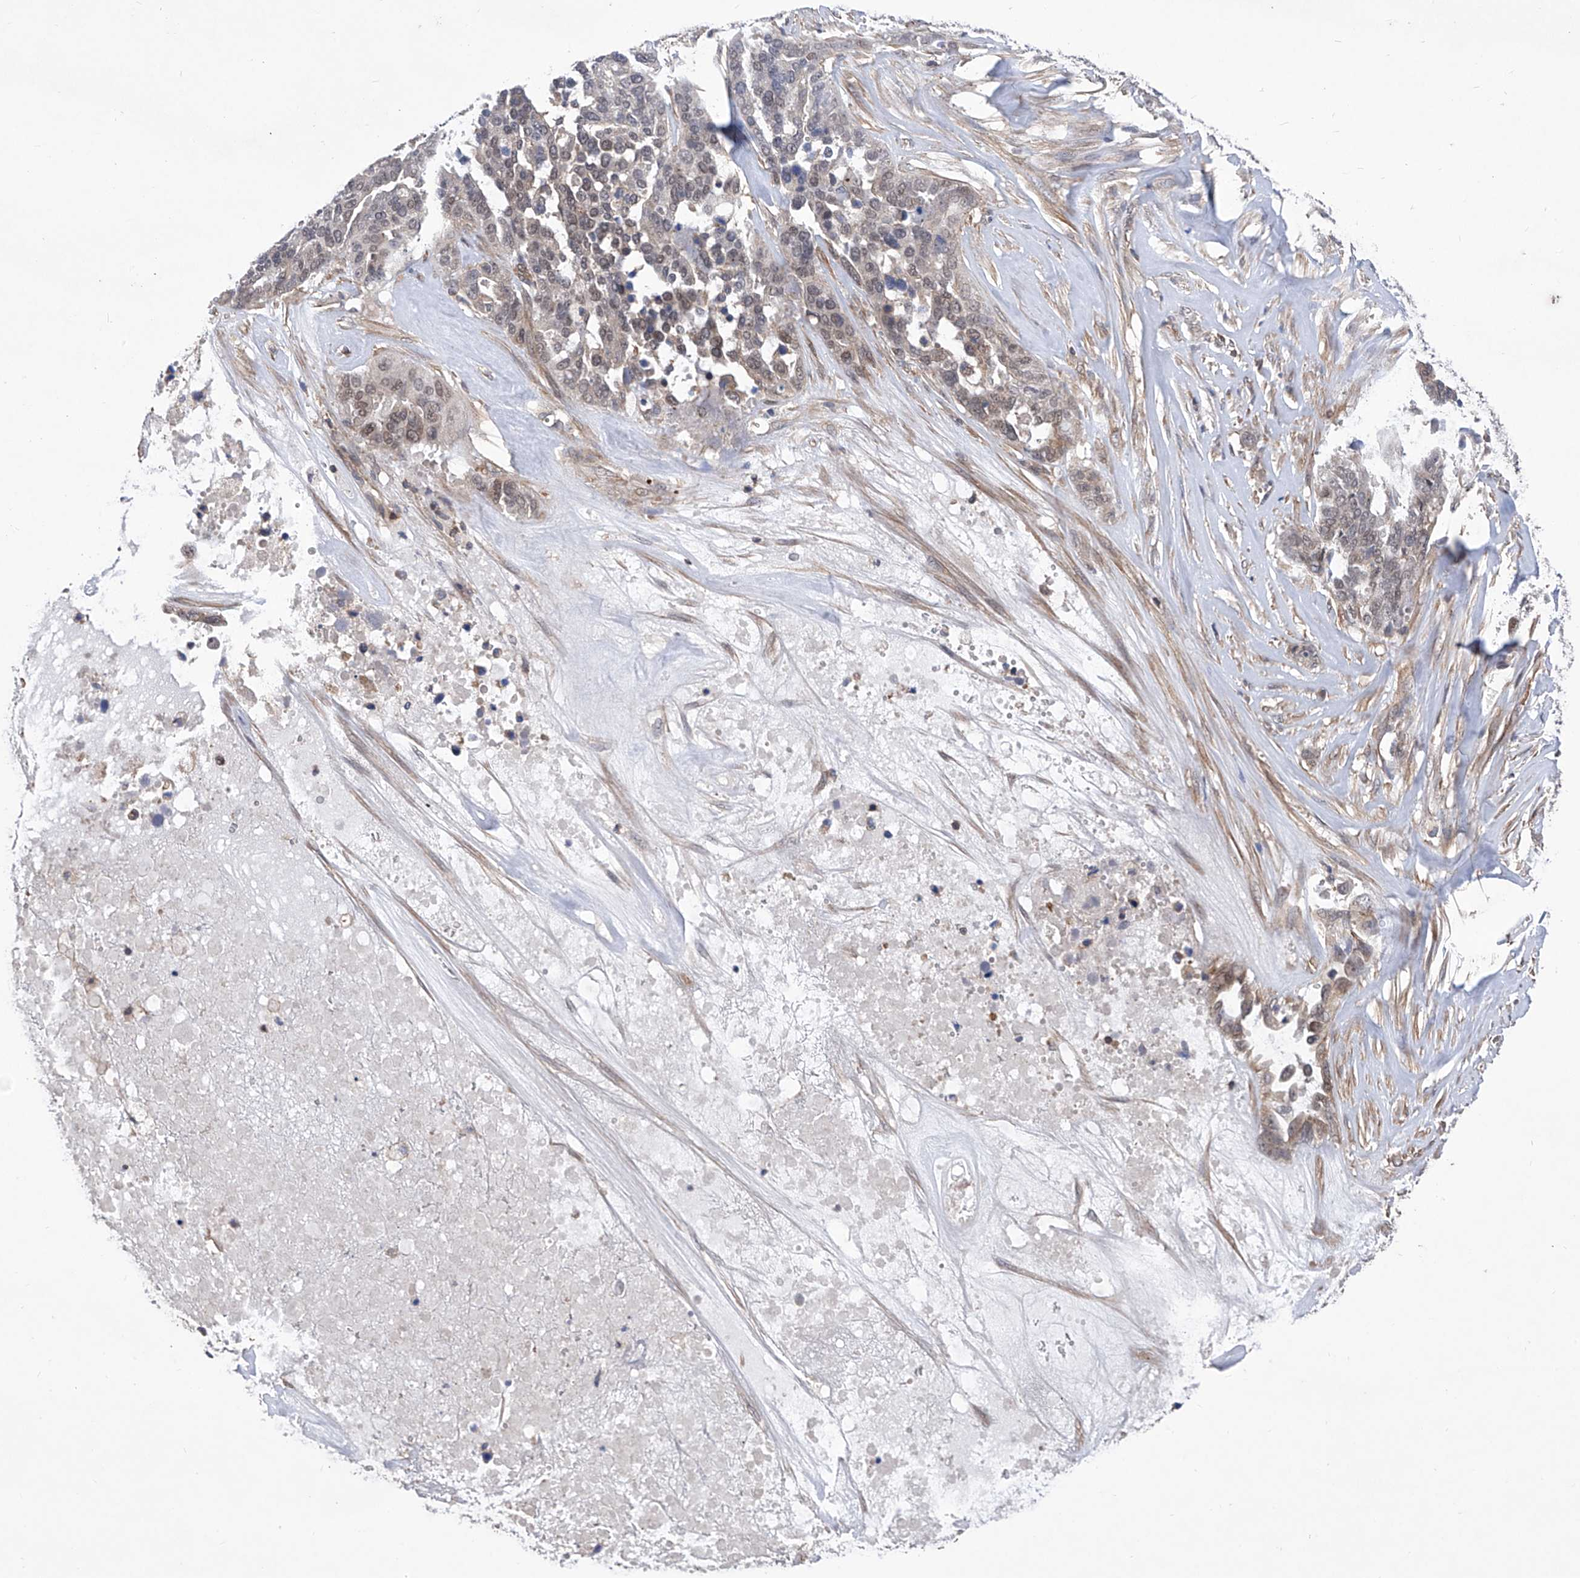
{"staining": {"intensity": "moderate", "quantity": "<25%", "location": "nuclear"}, "tissue": "ovarian cancer", "cell_type": "Tumor cells", "image_type": "cancer", "snomed": [{"axis": "morphology", "description": "Cystadenocarcinoma, serous, NOS"}, {"axis": "topography", "description": "Ovary"}], "caption": "Approximately <25% of tumor cells in ovarian cancer (serous cystadenocarcinoma) display moderate nuclear protein expression as visualized by brown immunohistochemical staining.", "gene": "KIFC2", "patient": {"sex": "female", "age": 44}}